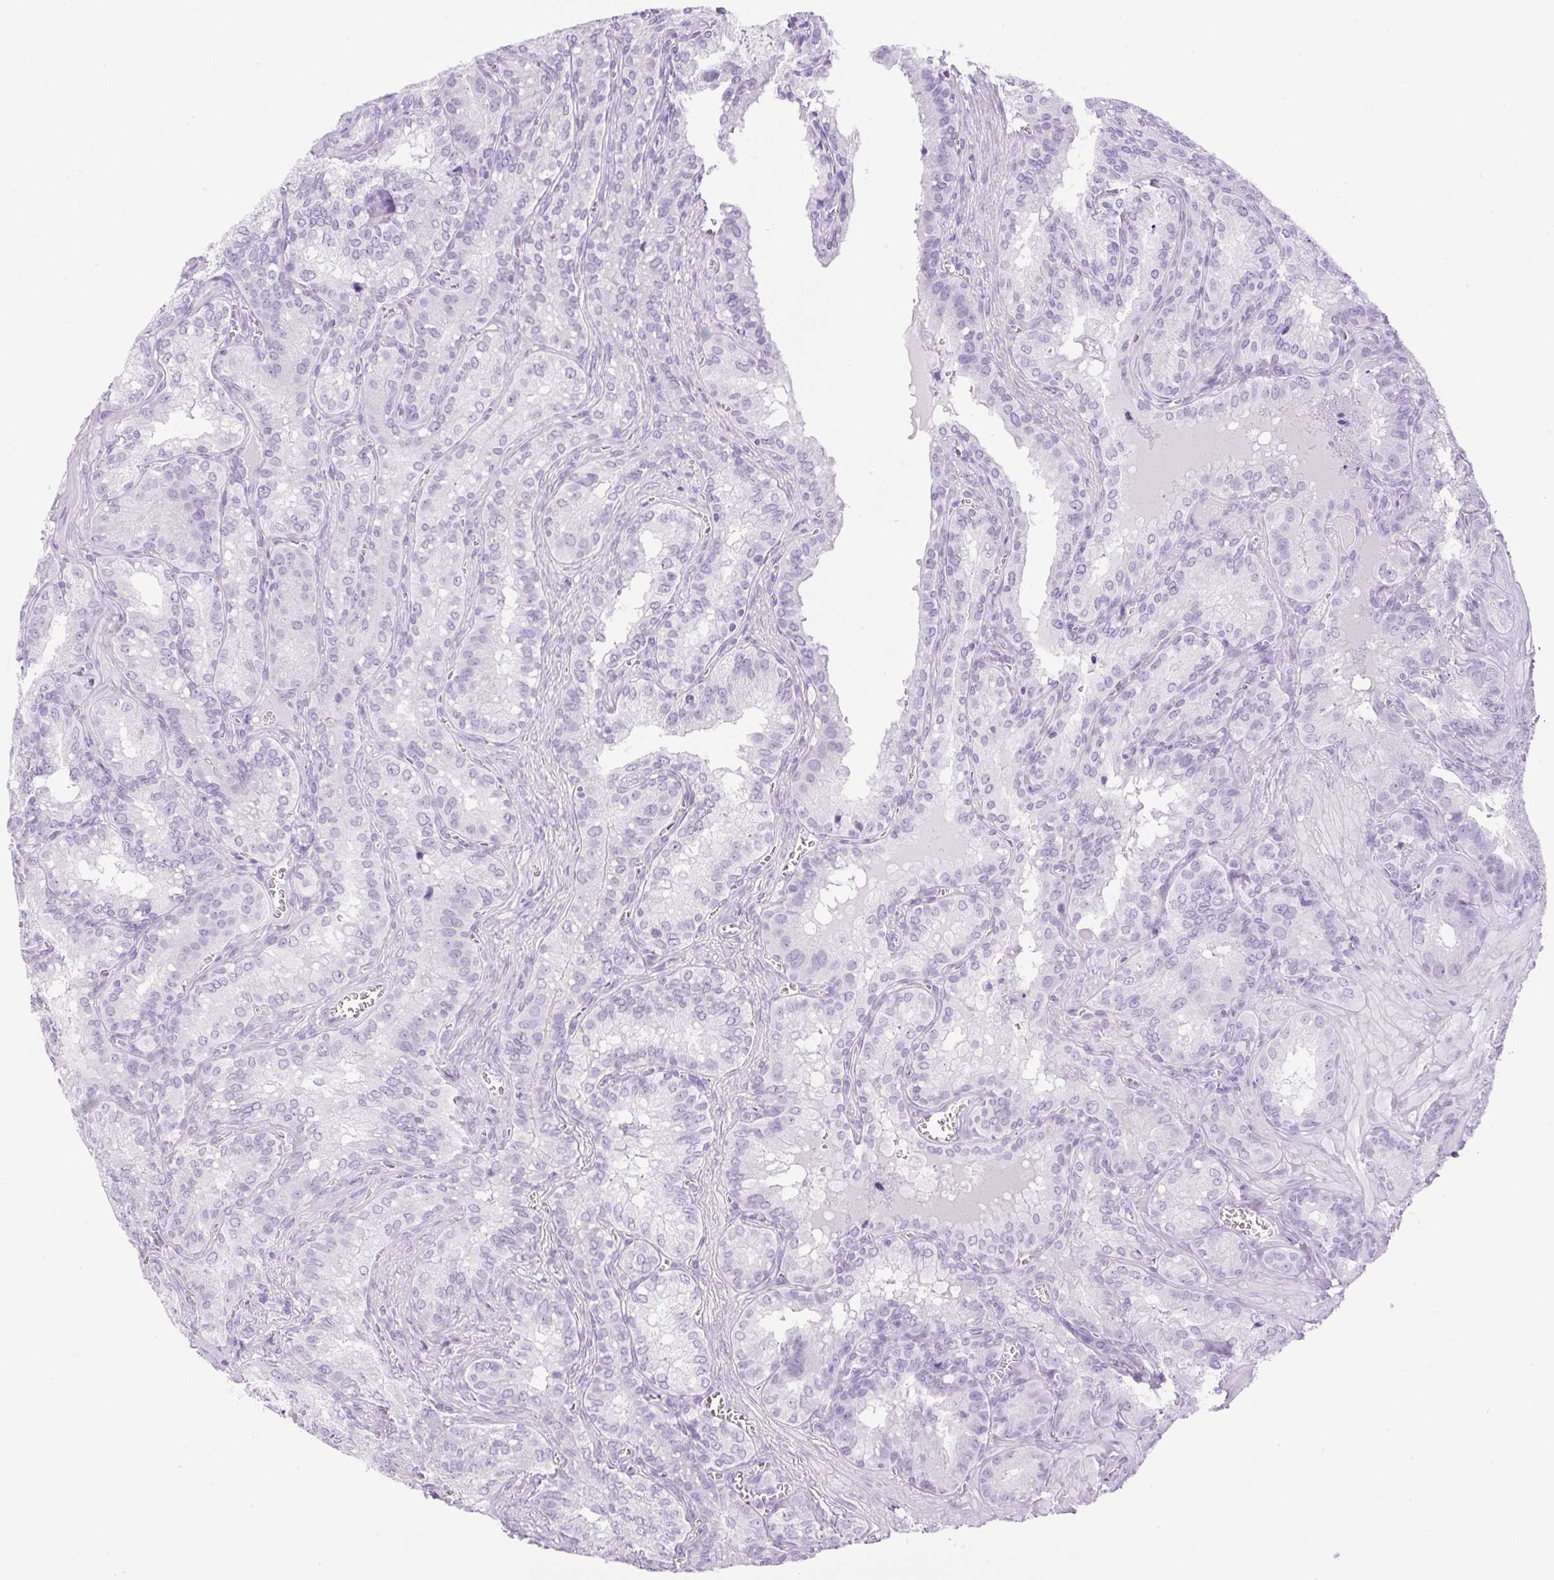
{"staining": {"intensity": "negative", "quantity": "none", "location": "none"}, "tissue": "seminal vesicle", "cell_type": "Glandular cells", "image_type": "normal", "snomed": [{"axis": "morphology", "description": "Normal tissue, NOS"}, {"axis": "topography", "description": "Seminal veicle"}], "caption": "This is a photomicrograph of immunohistochemistry (IHC) staining of unremarkable seminal vesicle, which shows no staining in glandular cells.", "gene": "SPRR4", "patient": {"sex": "male", "age": 47}}